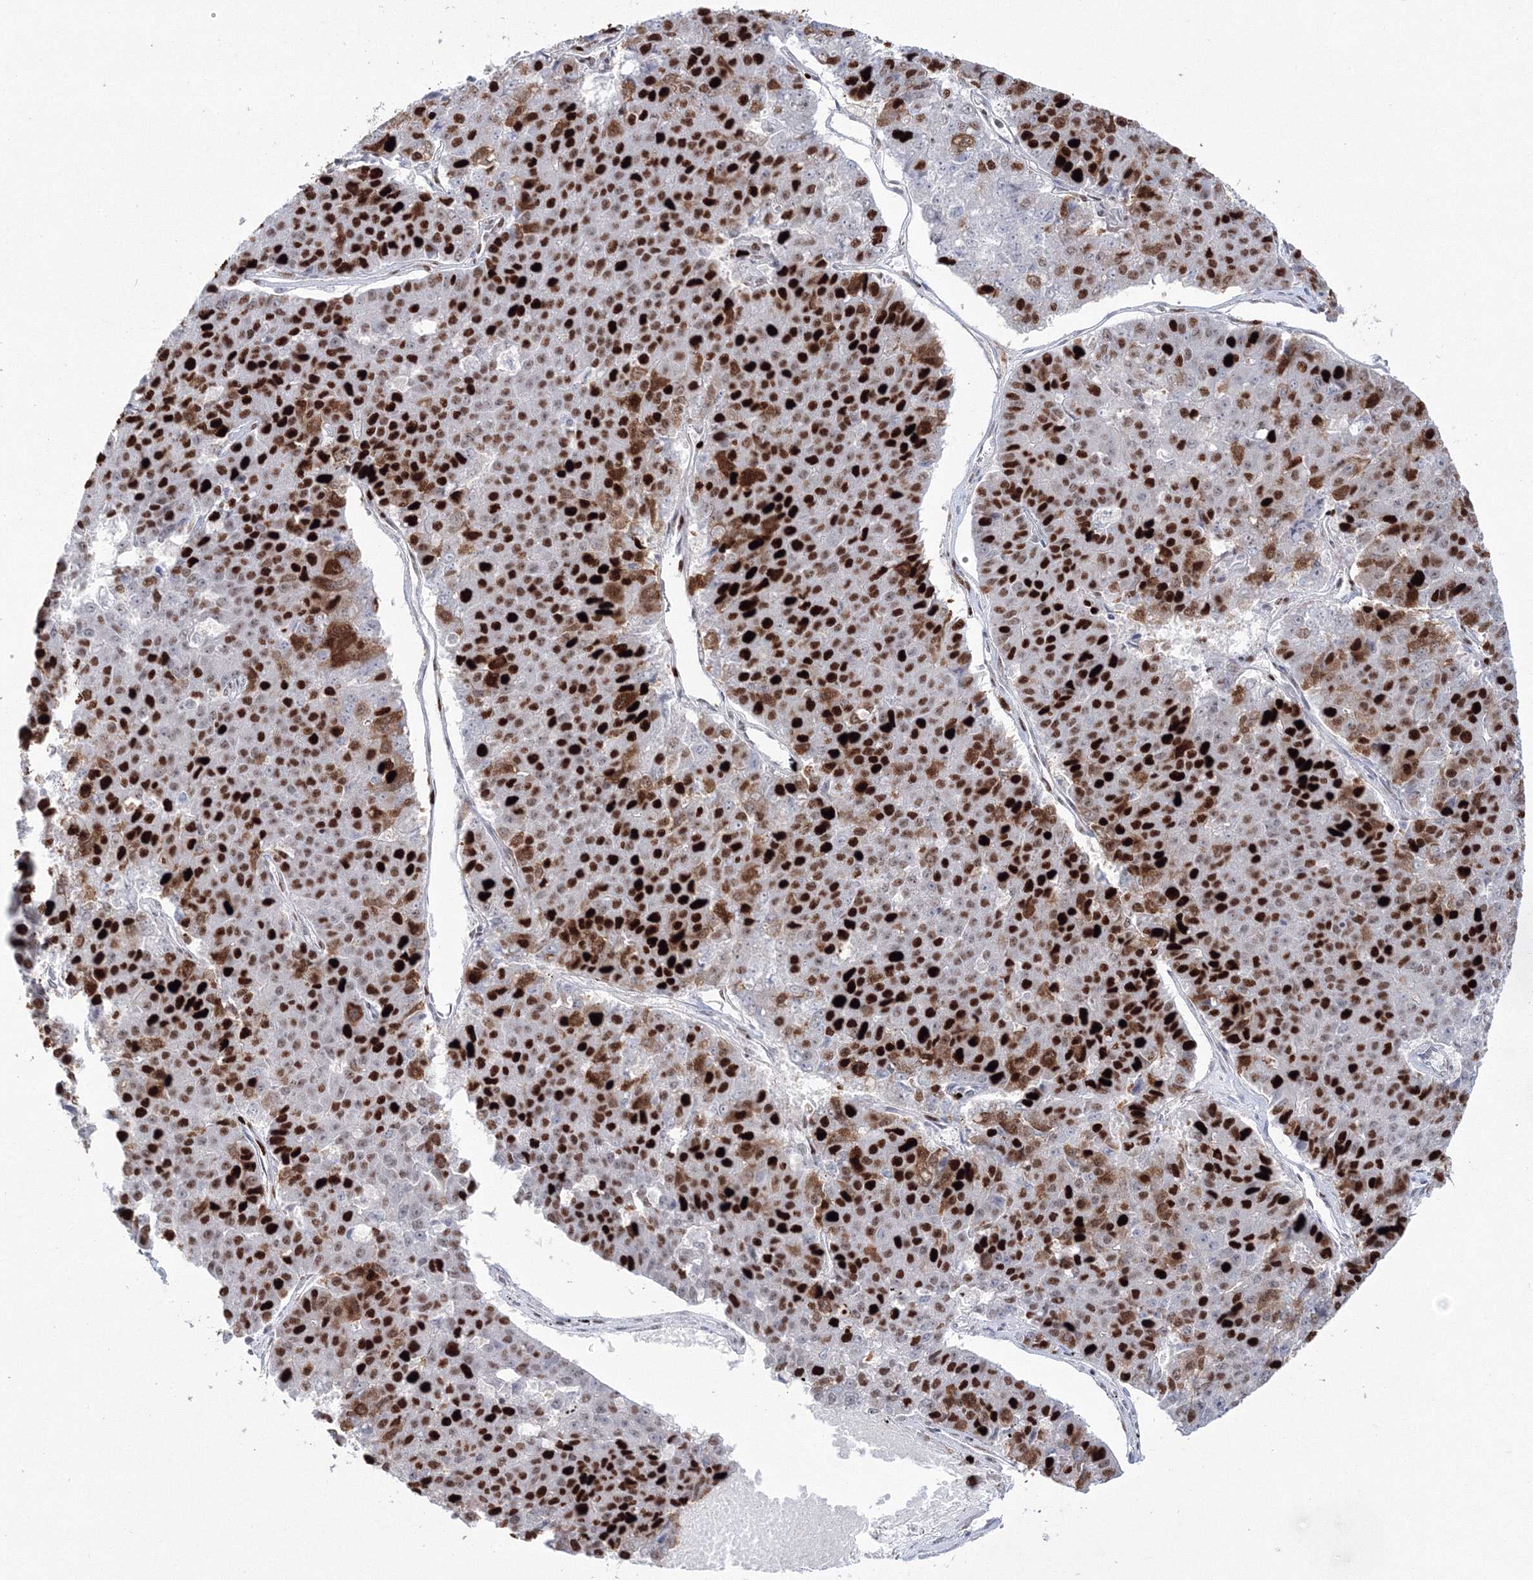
{"staining": {"intensity": "strong", "quantity": ">75%", "location": "nuclear"}, "tissue": "pancreatic cancer", "cell_type": "Tumor cells", "image_type": "cancer", "snomed": [{"axis": "morphology", "description": "Adenocarcinoma, NOS"}, {"axis": "topography", "description": "Pancreas"}], "caption": "An image of pancreatic cancer stained for a protein exhibits strong nuclear brown staining in tumor cells.", "gene": "LIG1", "patient": {"sex": "male", "age": 50}}